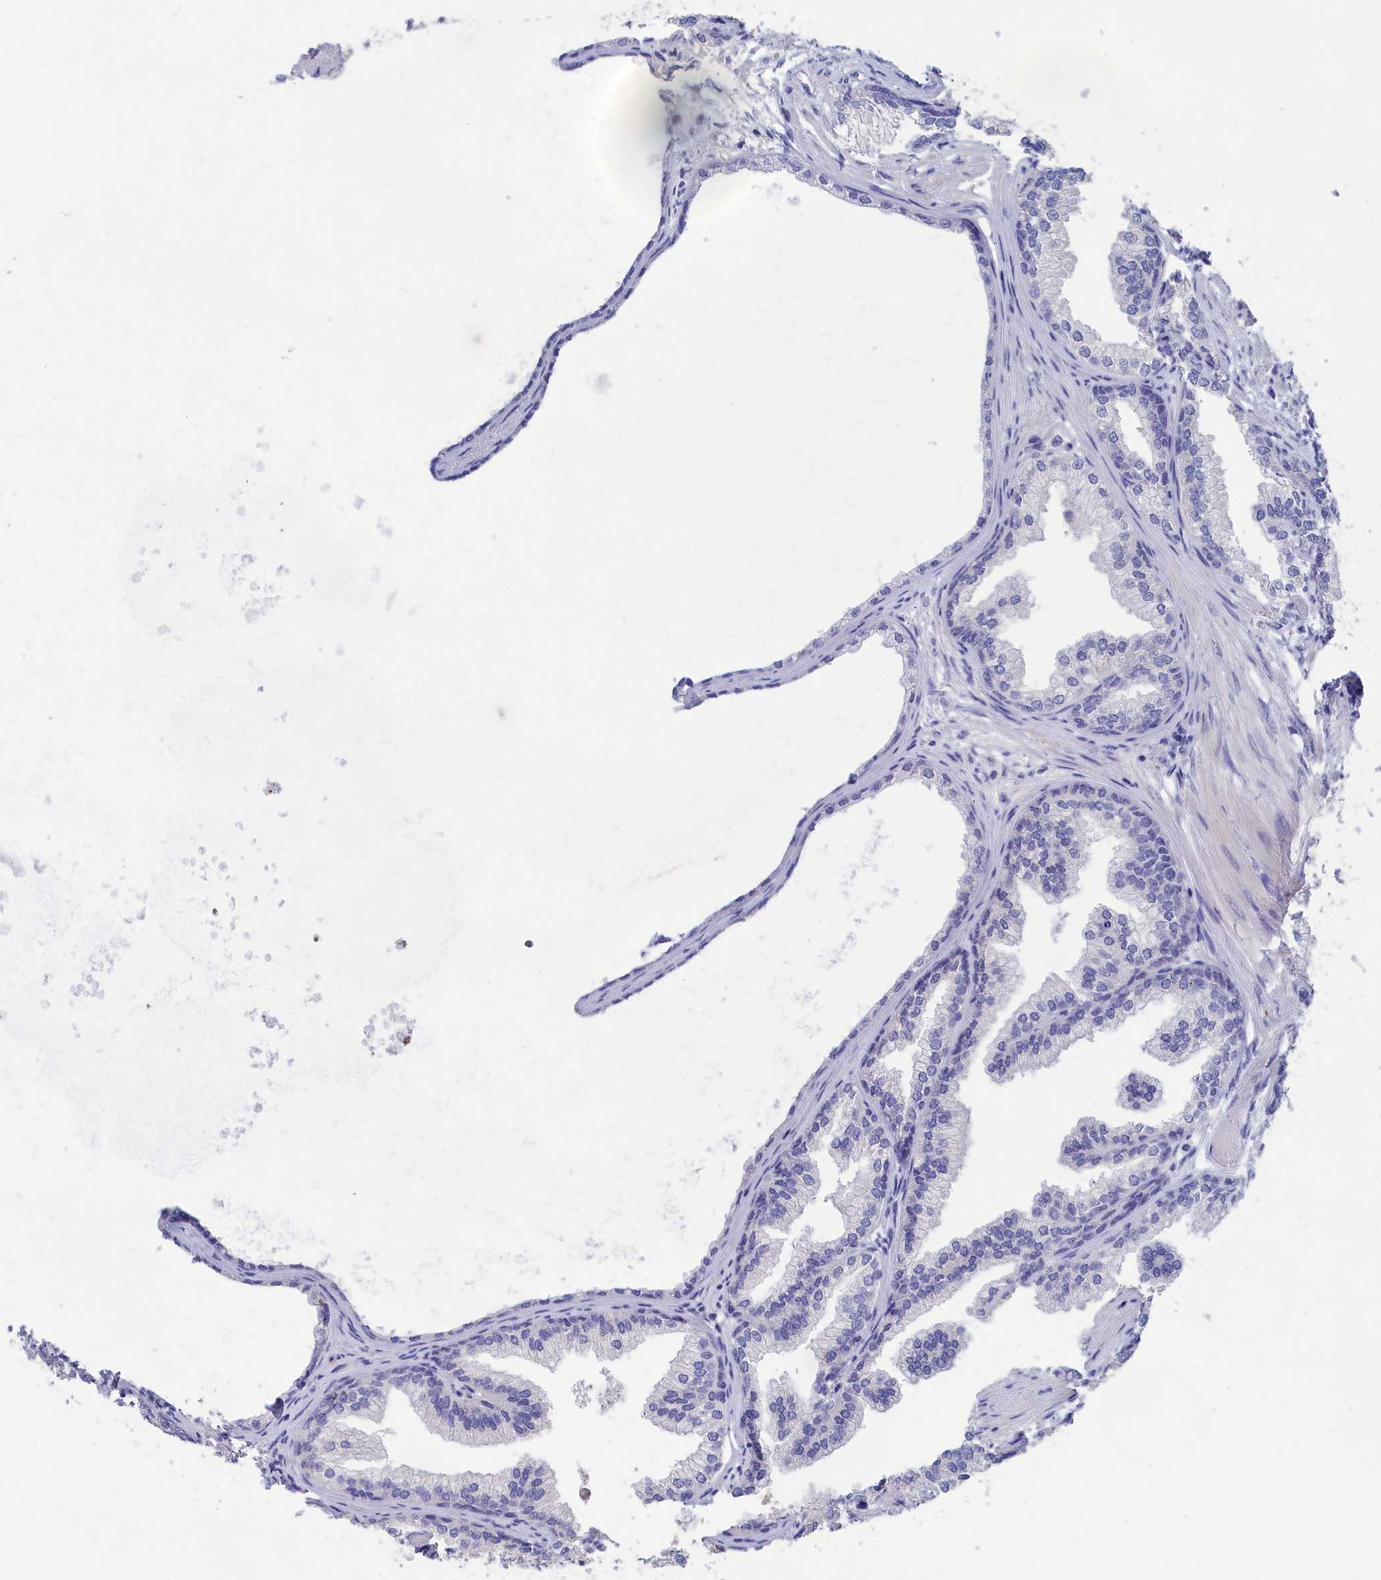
{"staining": {"intensity": "negative", "quantity": "none", "location": "none"}, "tissue": "prostate", "cell_type": "Glandular cells", "image_type": "normal", "snomed": [{"axis": "morphology", "description": "Normal tissue, NOS"}, {"axis": "topography", "description": "Prostate"}], "caption": "The photomicrograph displays no significant staining in glandular cells of prostate. (DAB (3,3'-diaminobenzidine) IHC visualized using brightfield microscopy, high magnification).", "gene": "PRDM12", "patient": {"sex": "male", "age": 76}}